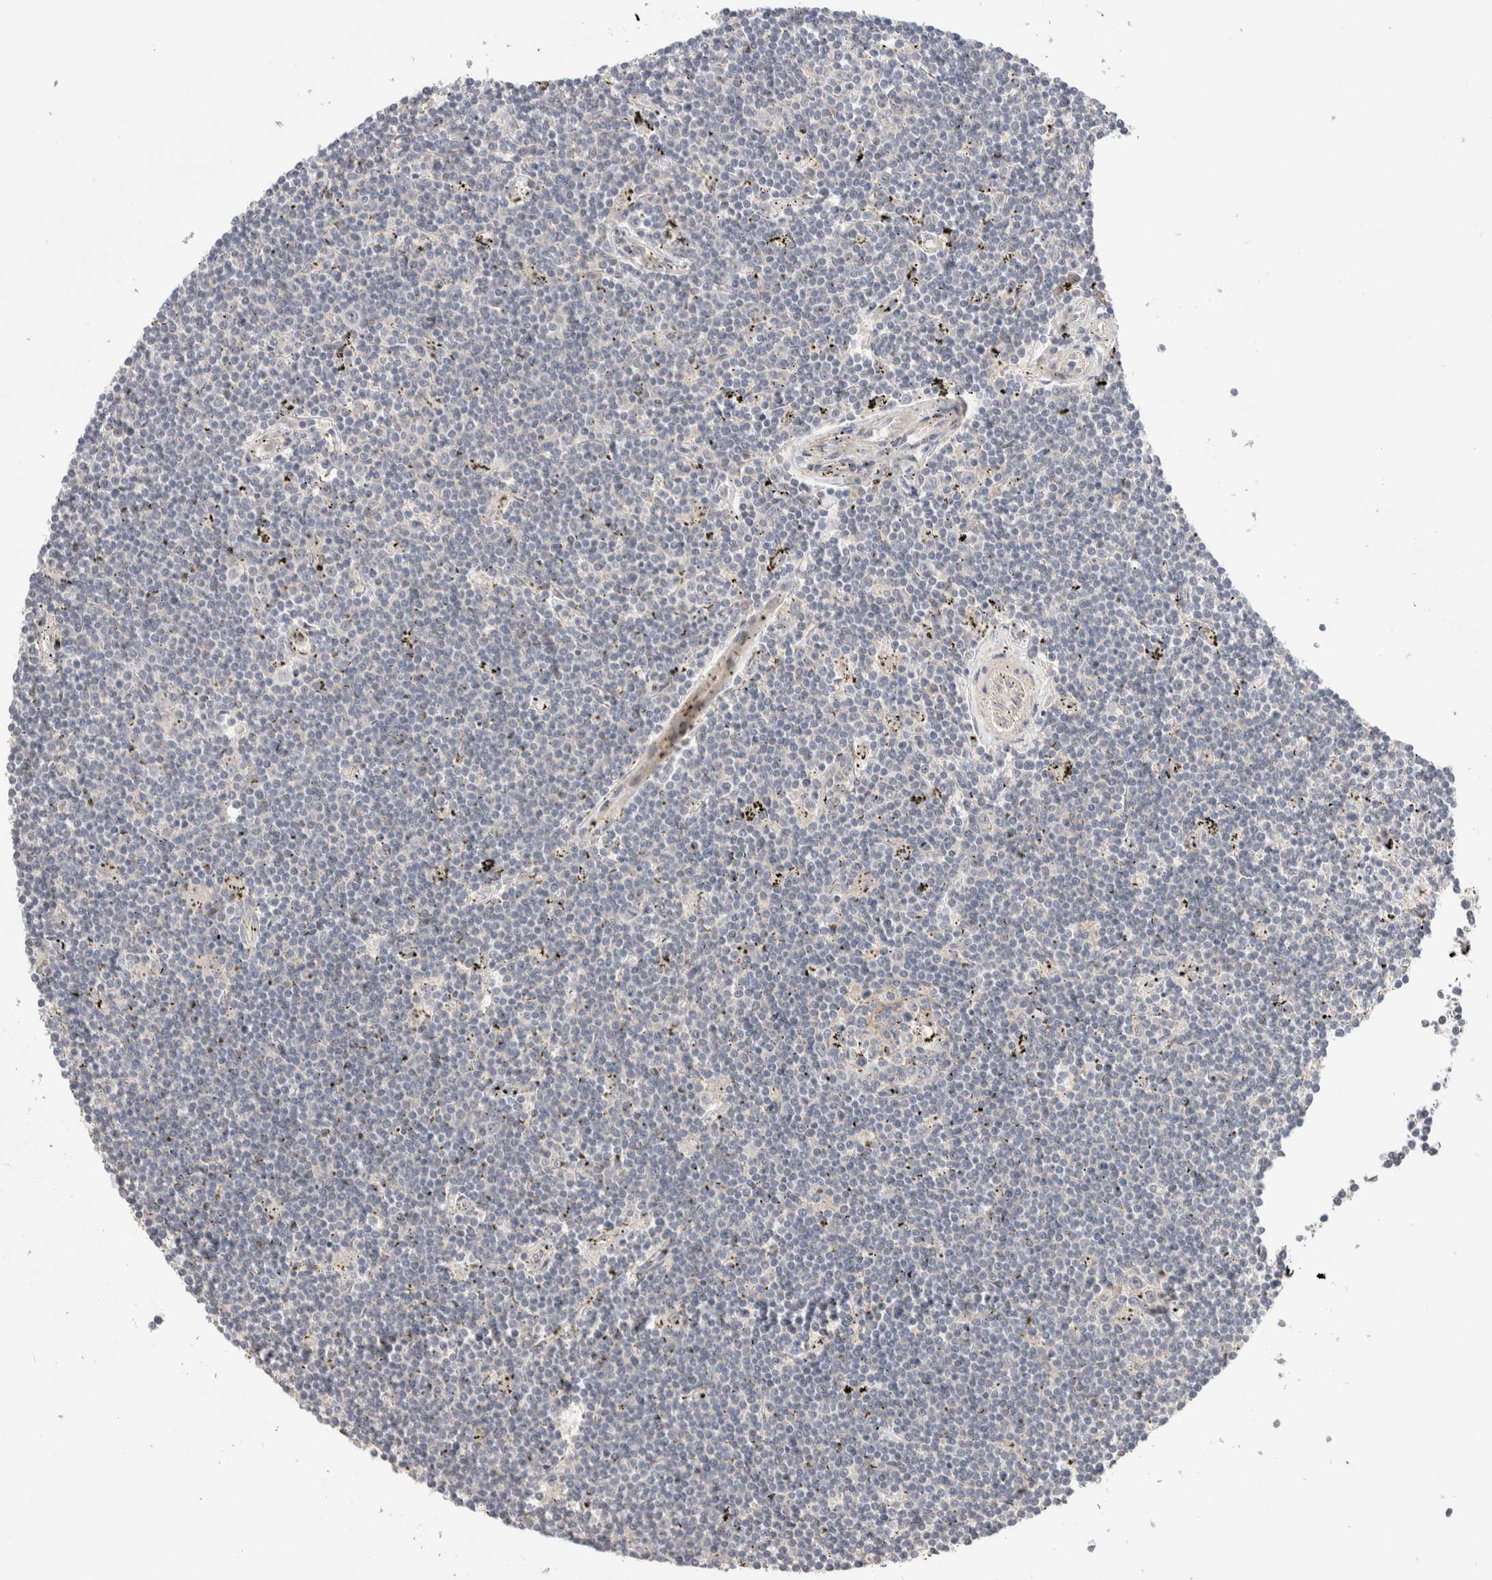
{"staining": {"intensity": "negative", "quantity": "none", "location": "none"}, "tissue": "lymphoma", "cell_type": "Tumor cells", "image_type": "cancer", "snomed": [{"axis": "morphology", "description": "Malignant lymphoma, non-Hodgkin's type, Low grade"}, {"axis": "topography", "description": "Spleen"}], "caption": "Immunohistochemical staining of human lymphoma reveals no significant positivity in tumor cells. (DAB immunohistochemistry, high magnification).", "gene": "CASK", "patient": {"sex": "male", "age": 76}}